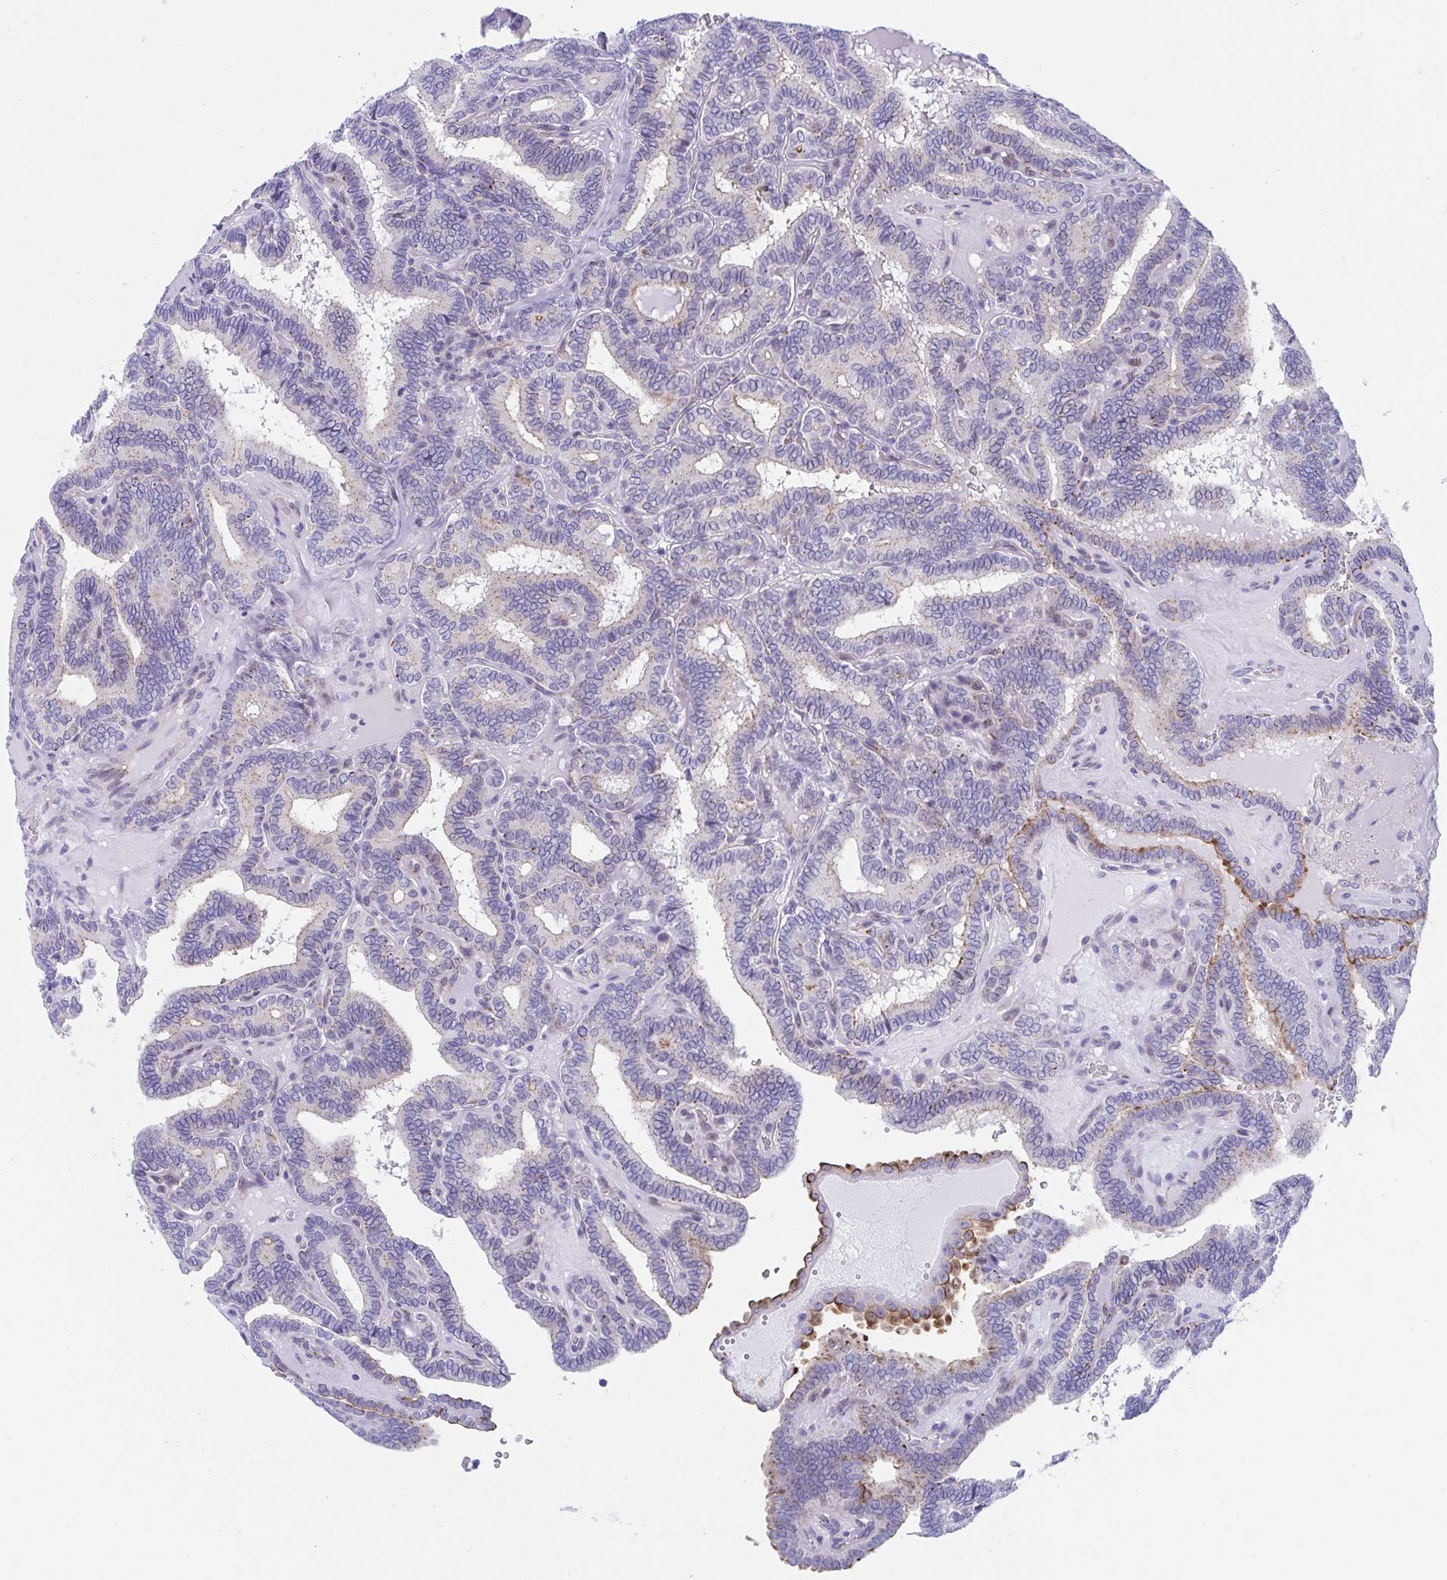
{"staining": {"intensity": "moderate", "quantity": "25%-75%", "location": "cytoplasmic/membranous"}, "tissue": "thyroid cancer", "cell_type": "Tumor cells", "image_type": "cancer", "snomed": [{"axis": "morphology", "description": "Papillary adenocarcinoma, NOS"}, {"axis": "topography", "description": "Thyroid gland"}], "caption": "Thyroid cancer (papillary adenocarcinoma) tissue demonstrates moderate cytoplasmic/membranous positivity in about 25%-75% of tumor cells", "gene": "TTC30B", "patient": {"sex": "female", "age": 21}}